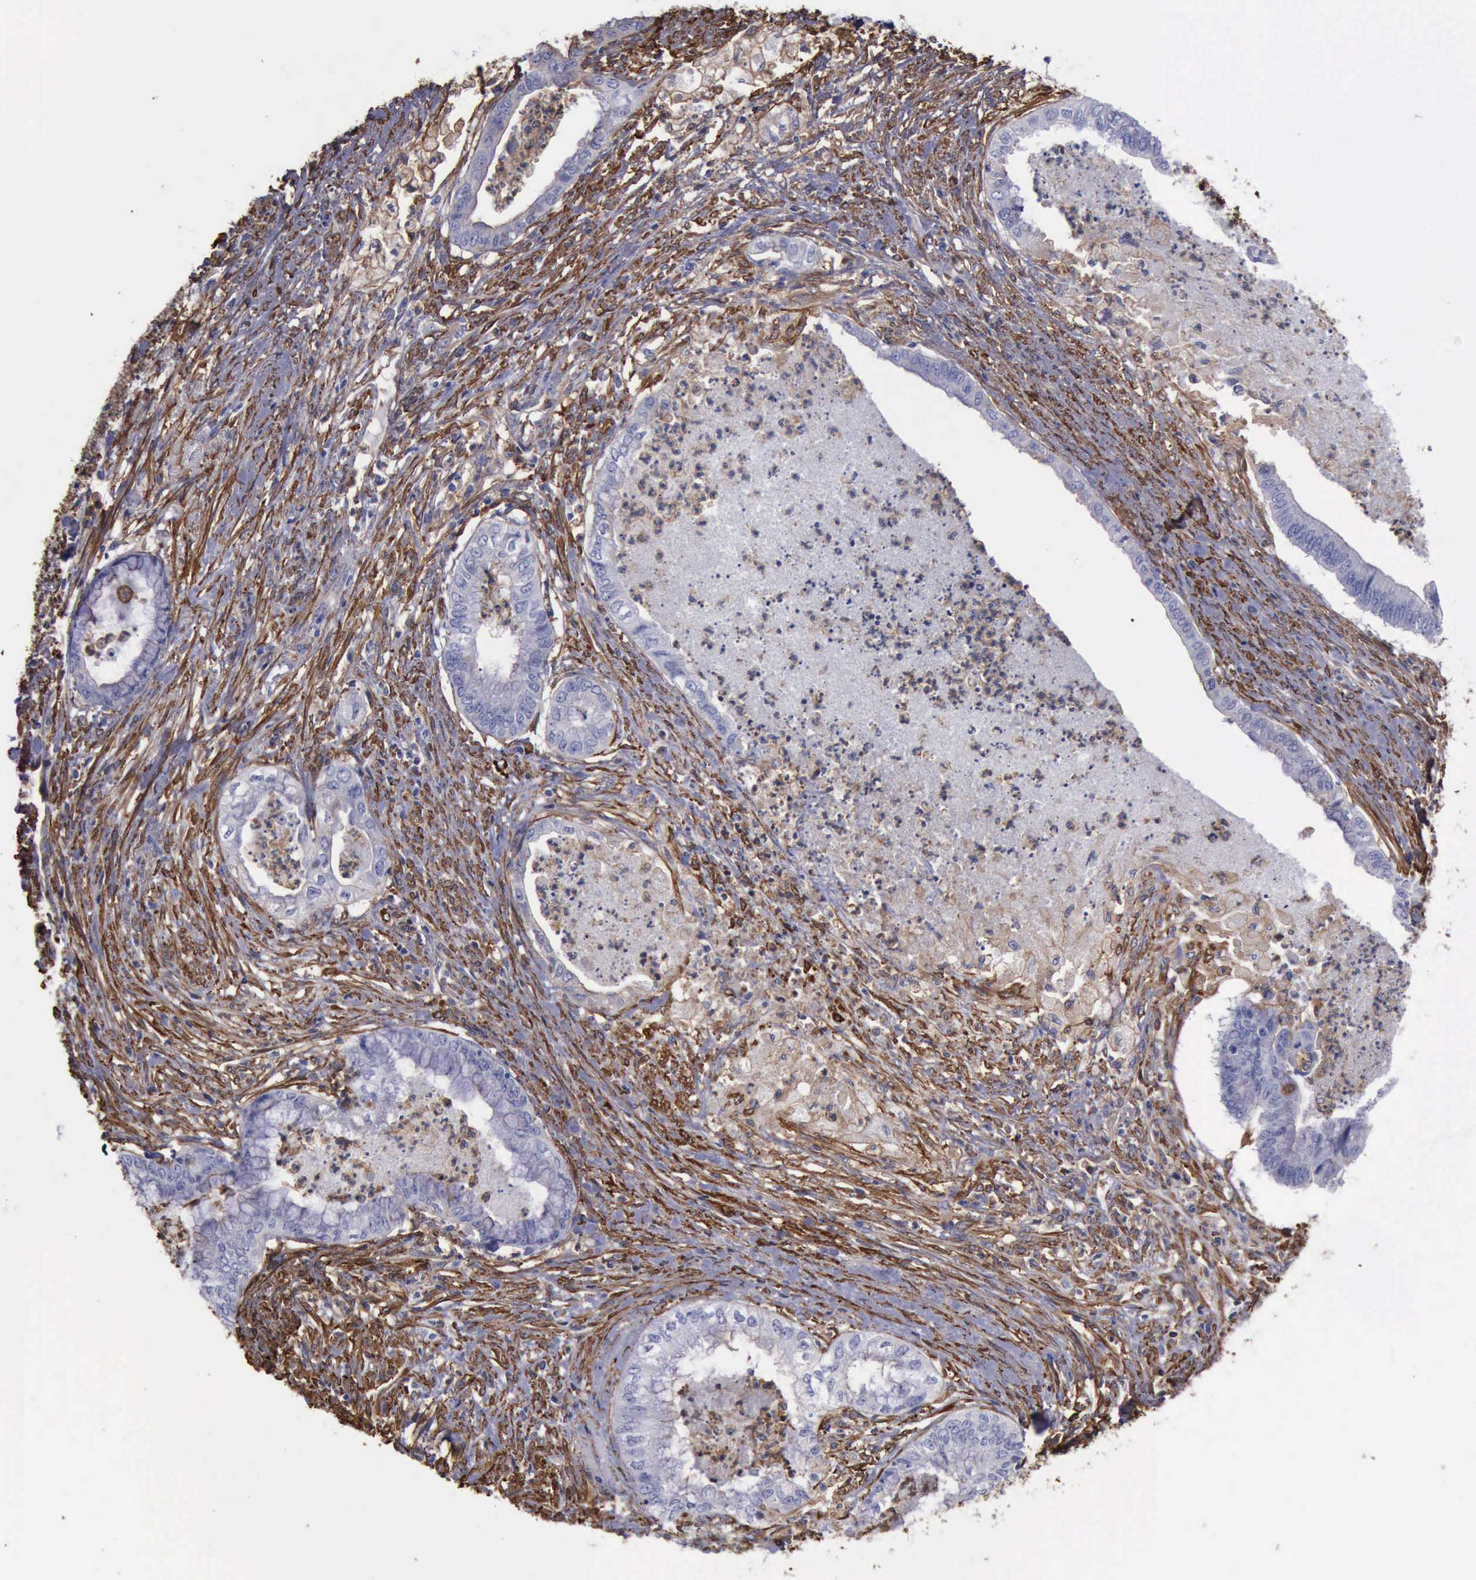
{"staining": {"intensity": "weak", "quantity": "<25%", "location": "cytoplasmic/membranous"}, "tissue": "endometrial cancer", "cell_type": "Tumor cells", "image_type": "cancer", "snomed": [{"axis": "morphology", "description": "Necrosis, NOS"}, {"axis": "morphology", "description": "Adenocarcinoma, NOS"}, {"axis": "topography", "description": "Endometrium"}], "caption": "A micrograph of adenocarcinoma (endometrial) stained for a protein displays no brown staining in tumor cells. (DAB (3,3'-diaminobenzidine) immunohistochemistry, high magnification).", "gene": "FLNA", "patient": {"sex": "female", "age": 79}}